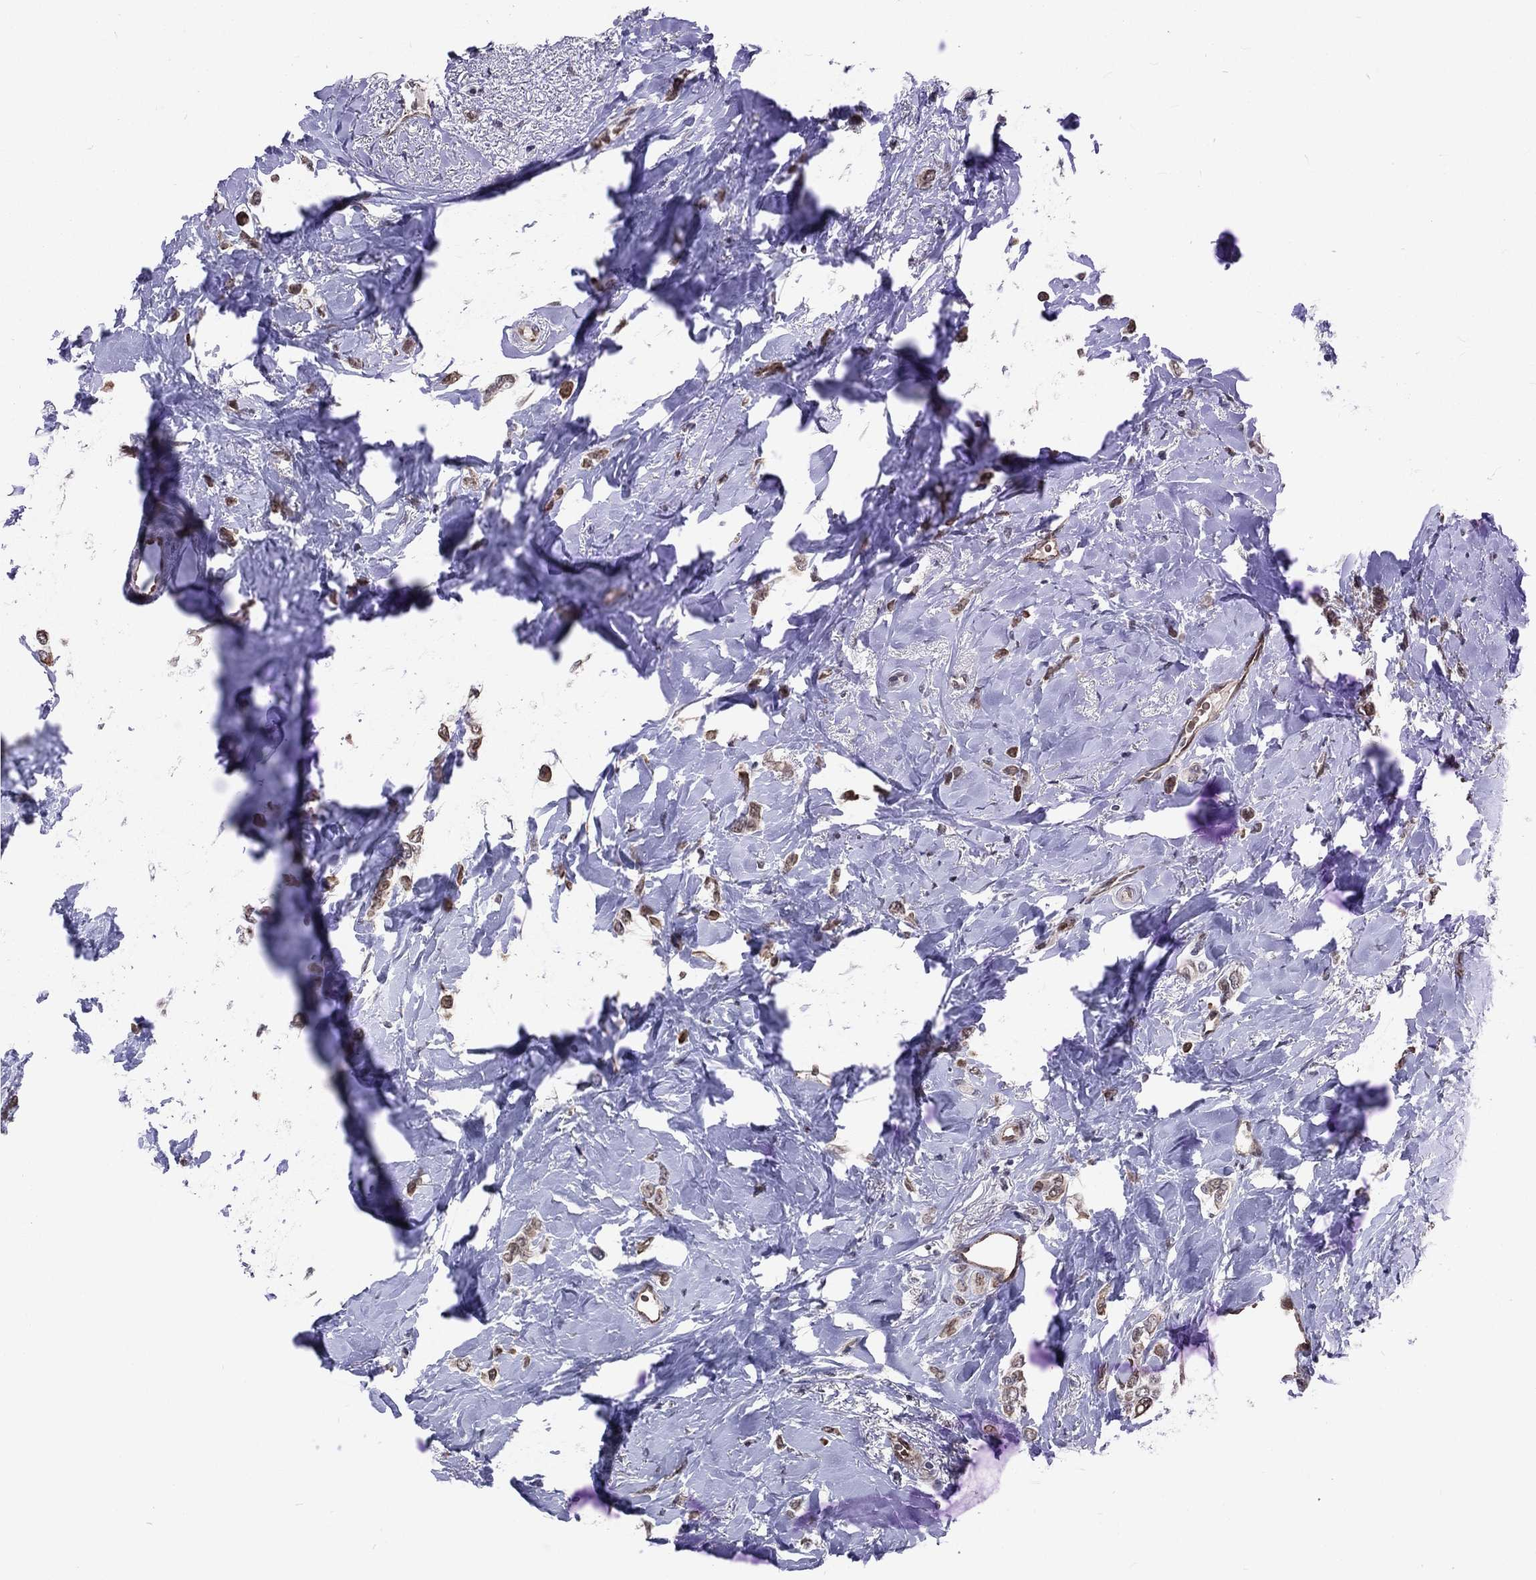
{"staining": {"intensity": "moderate", "quantity": "25%-75%", "location": "nuclear"}, "tissue": "breast cancer", "cell_type": "Tumor cells", "image_type": "cancer", "snomed": [{"axis": "morphology", "description": "Lobular carcinoma"}, {"axis": "topography", "description": "Breast"}], "caption": "Protein analysis of breast cancer (lobular carcinoma) tissue reveals moderate nuclear expression in about 25%-75% of tumor cells.", "gene": "ZBED1", "patient": {"sex": "female", "age": 66}}